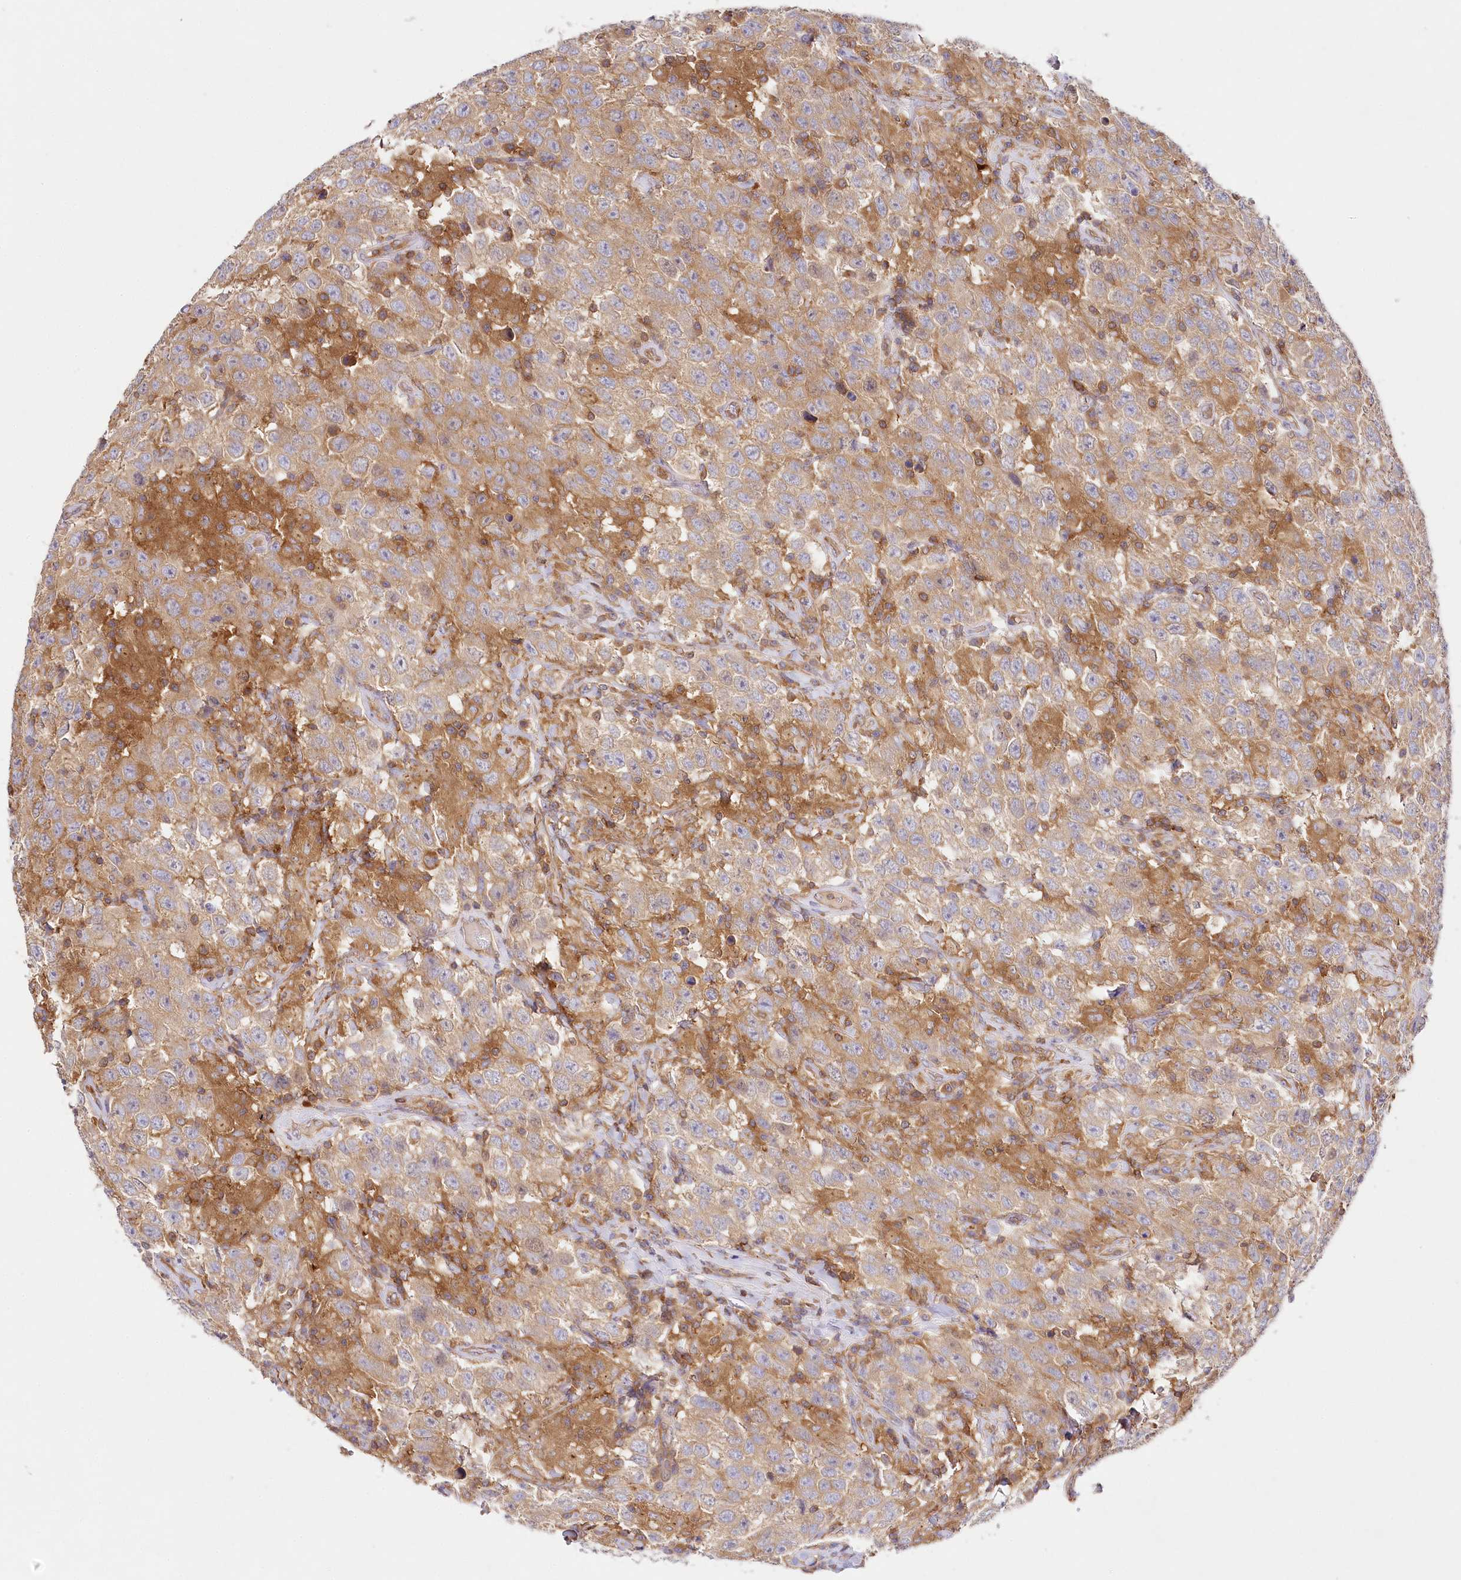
{"staining": {"intensity": "weak", "quantity": ">75%", "location": "cytoplasmic/membranous"}, "tissue": "testis cancer", "cell_type": "Tumor cells", "image_type": "cancer", "snomed": [{"axis": "morphology", "description": "Seminoma, NOS"}, {"axis": "topography", "description": "Testis"}], "caption": "Brown immunohistochemical staining in testis cancer displays weak cytoplasmic/membranous expression in about >75% of tumor cells.", "gene": "ABRAXAS2", "patient": {"sex": "male", "age": 41}}